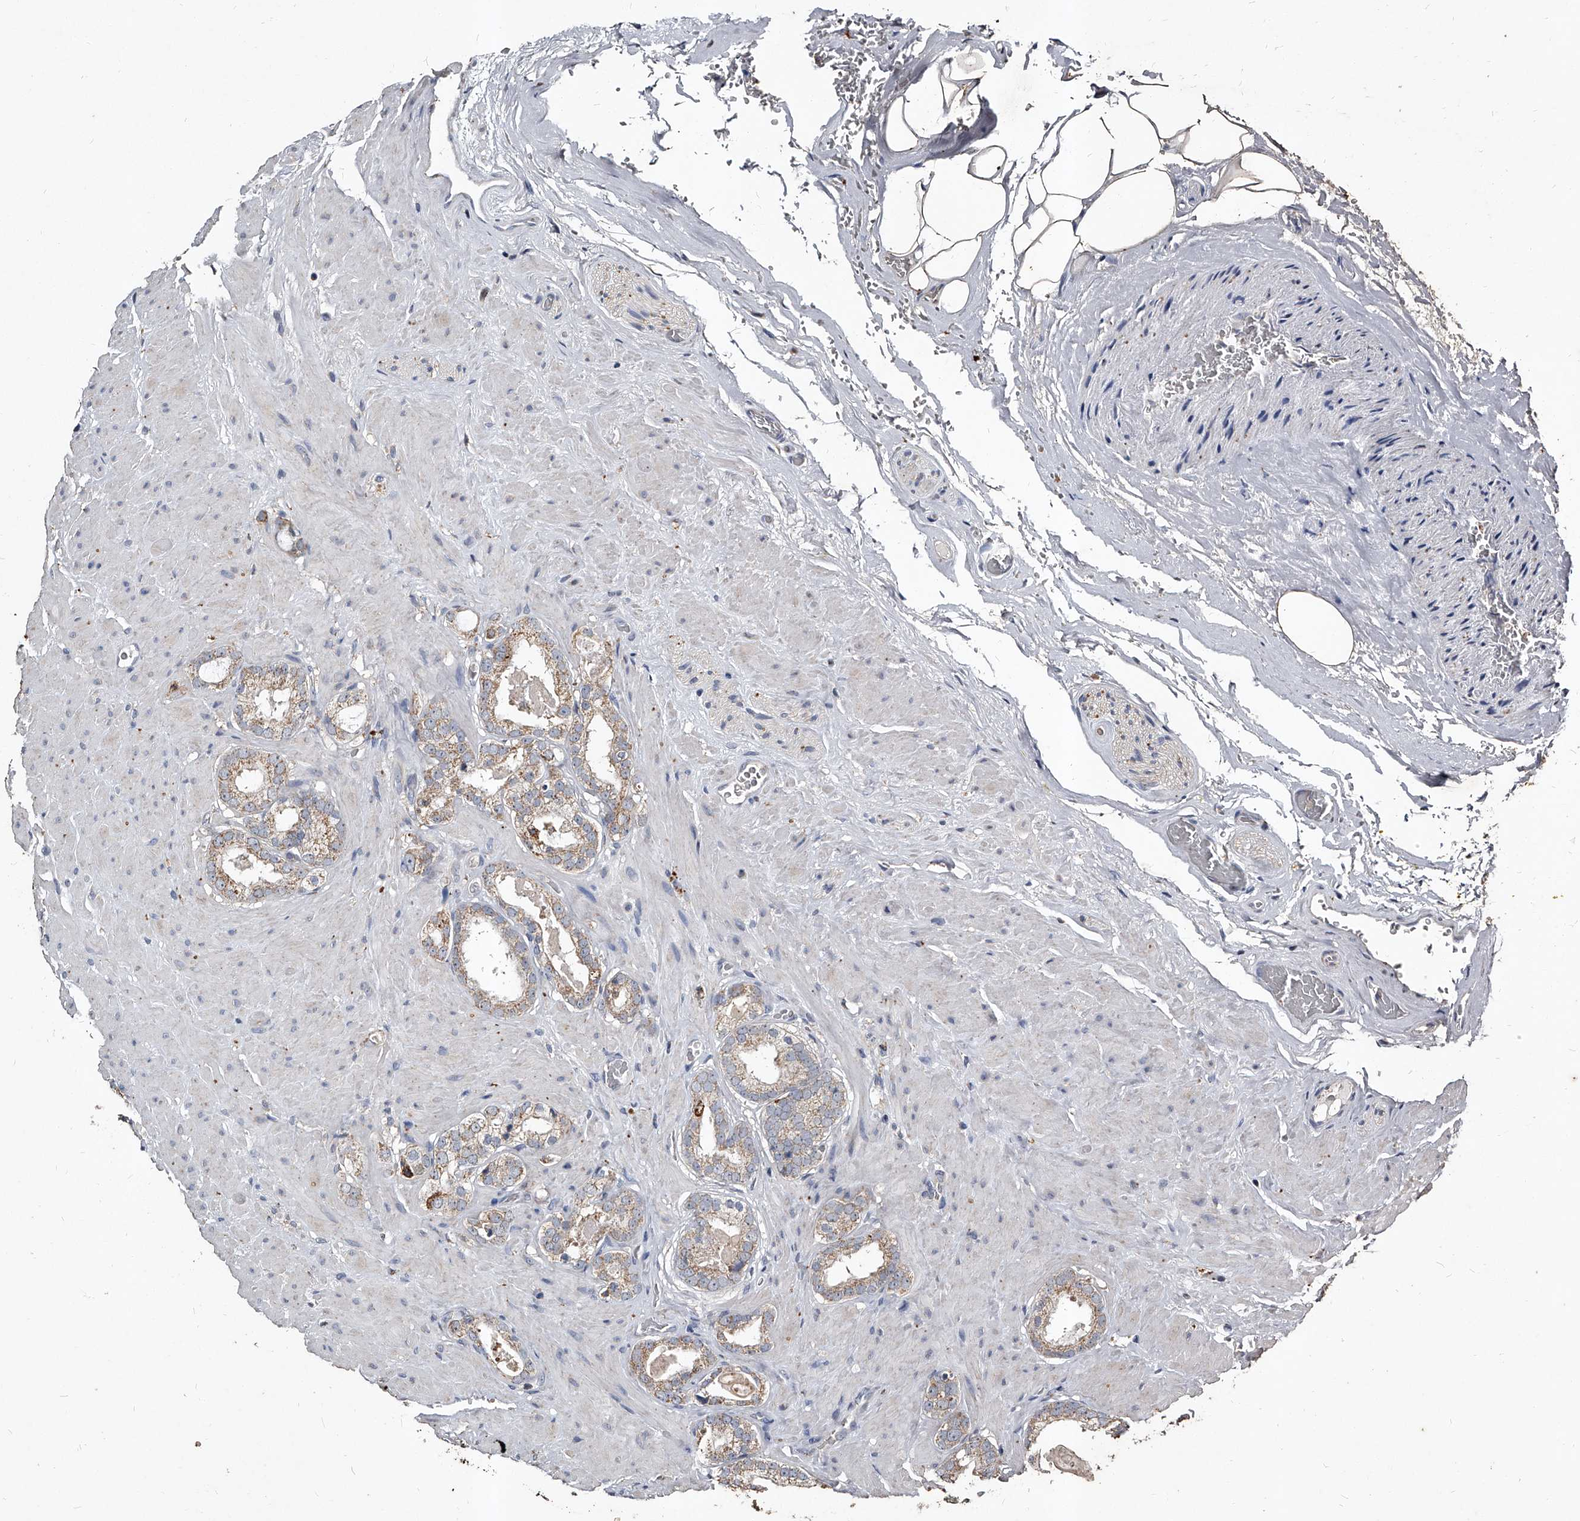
{"staining": {"intensity": "weak", "quantity": ">75%", "location": "cytoplasmic/membranous"}, "tissue": "prostate cancer", "cell_type": "Tumor cells", "image_type": "cancer", "snomed": [{"axis": "morphology", "description": "Adenocarcinoma, High grade"}, {"axis": "topography", "description": "Prostate"}], "caption": "Immunohistochemistry (DAB) staining of human prostate cancer (high-grade adenocarcinoma) shows weak cytoplasmic/membranous protein staining in about >75% of tumor cells.", "gene": "GPR183", "patient": {"sex": "male", "age": 64}}